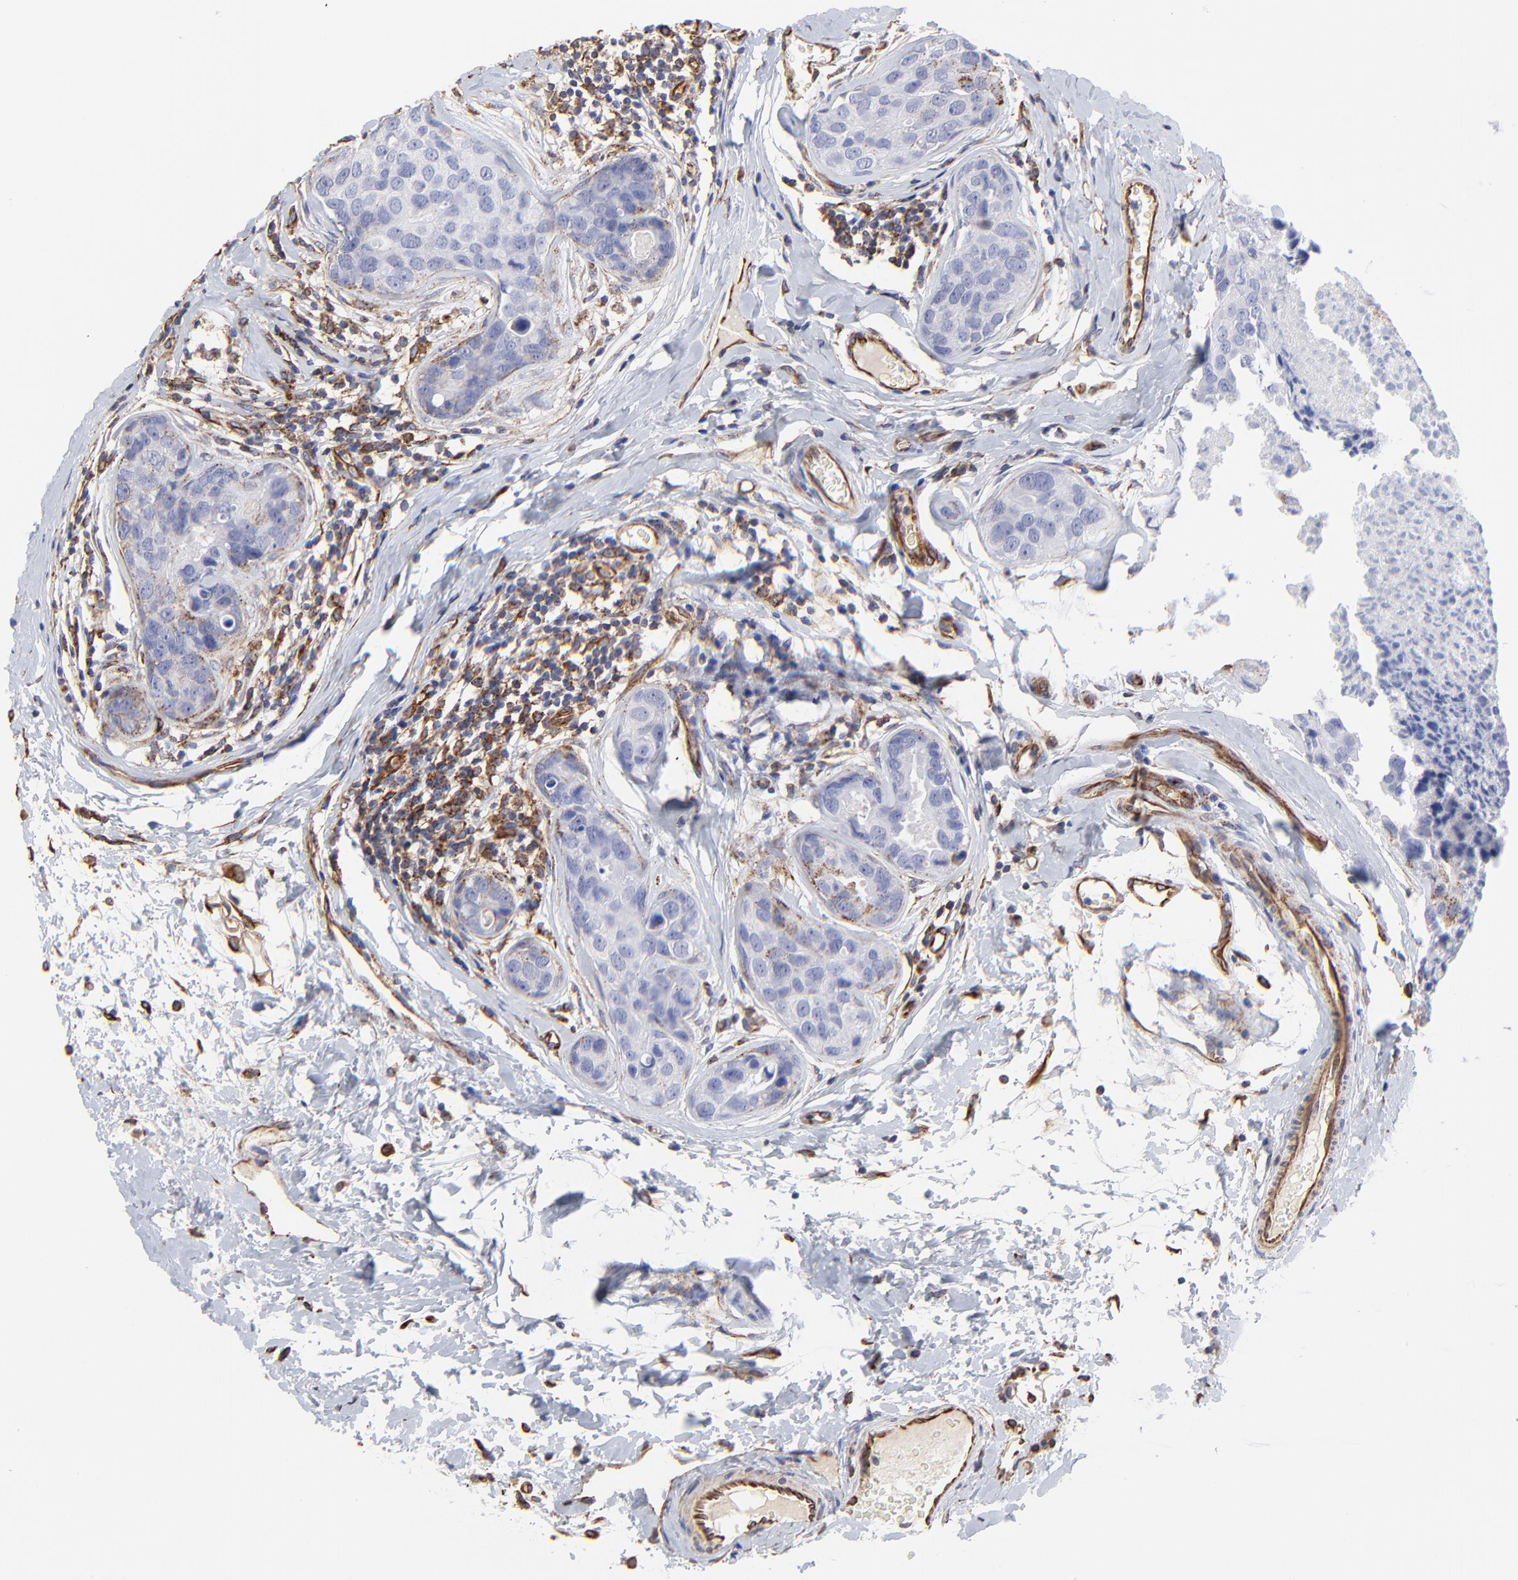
{"staining": {"intensity": "moderate", "quantity": "<25%", "location": "cytoplasmic/membranous"}, "tissue": "breast cancer", "cell_type": "Tumor cells", "image_type": "cancer", "snomed": [{"axis": "morphology", "description": "Duct carcinoma"}, {"axis": "topography", "description": "Breast"}], "caption": "Moderate cytoplasmic/membranous protein staining is appreciated in approximately <25% of tumor cells in invasive ductal carcinoma (breast).", "gene": "COX8C", "patient": {"sex": "female", "age": 24}}